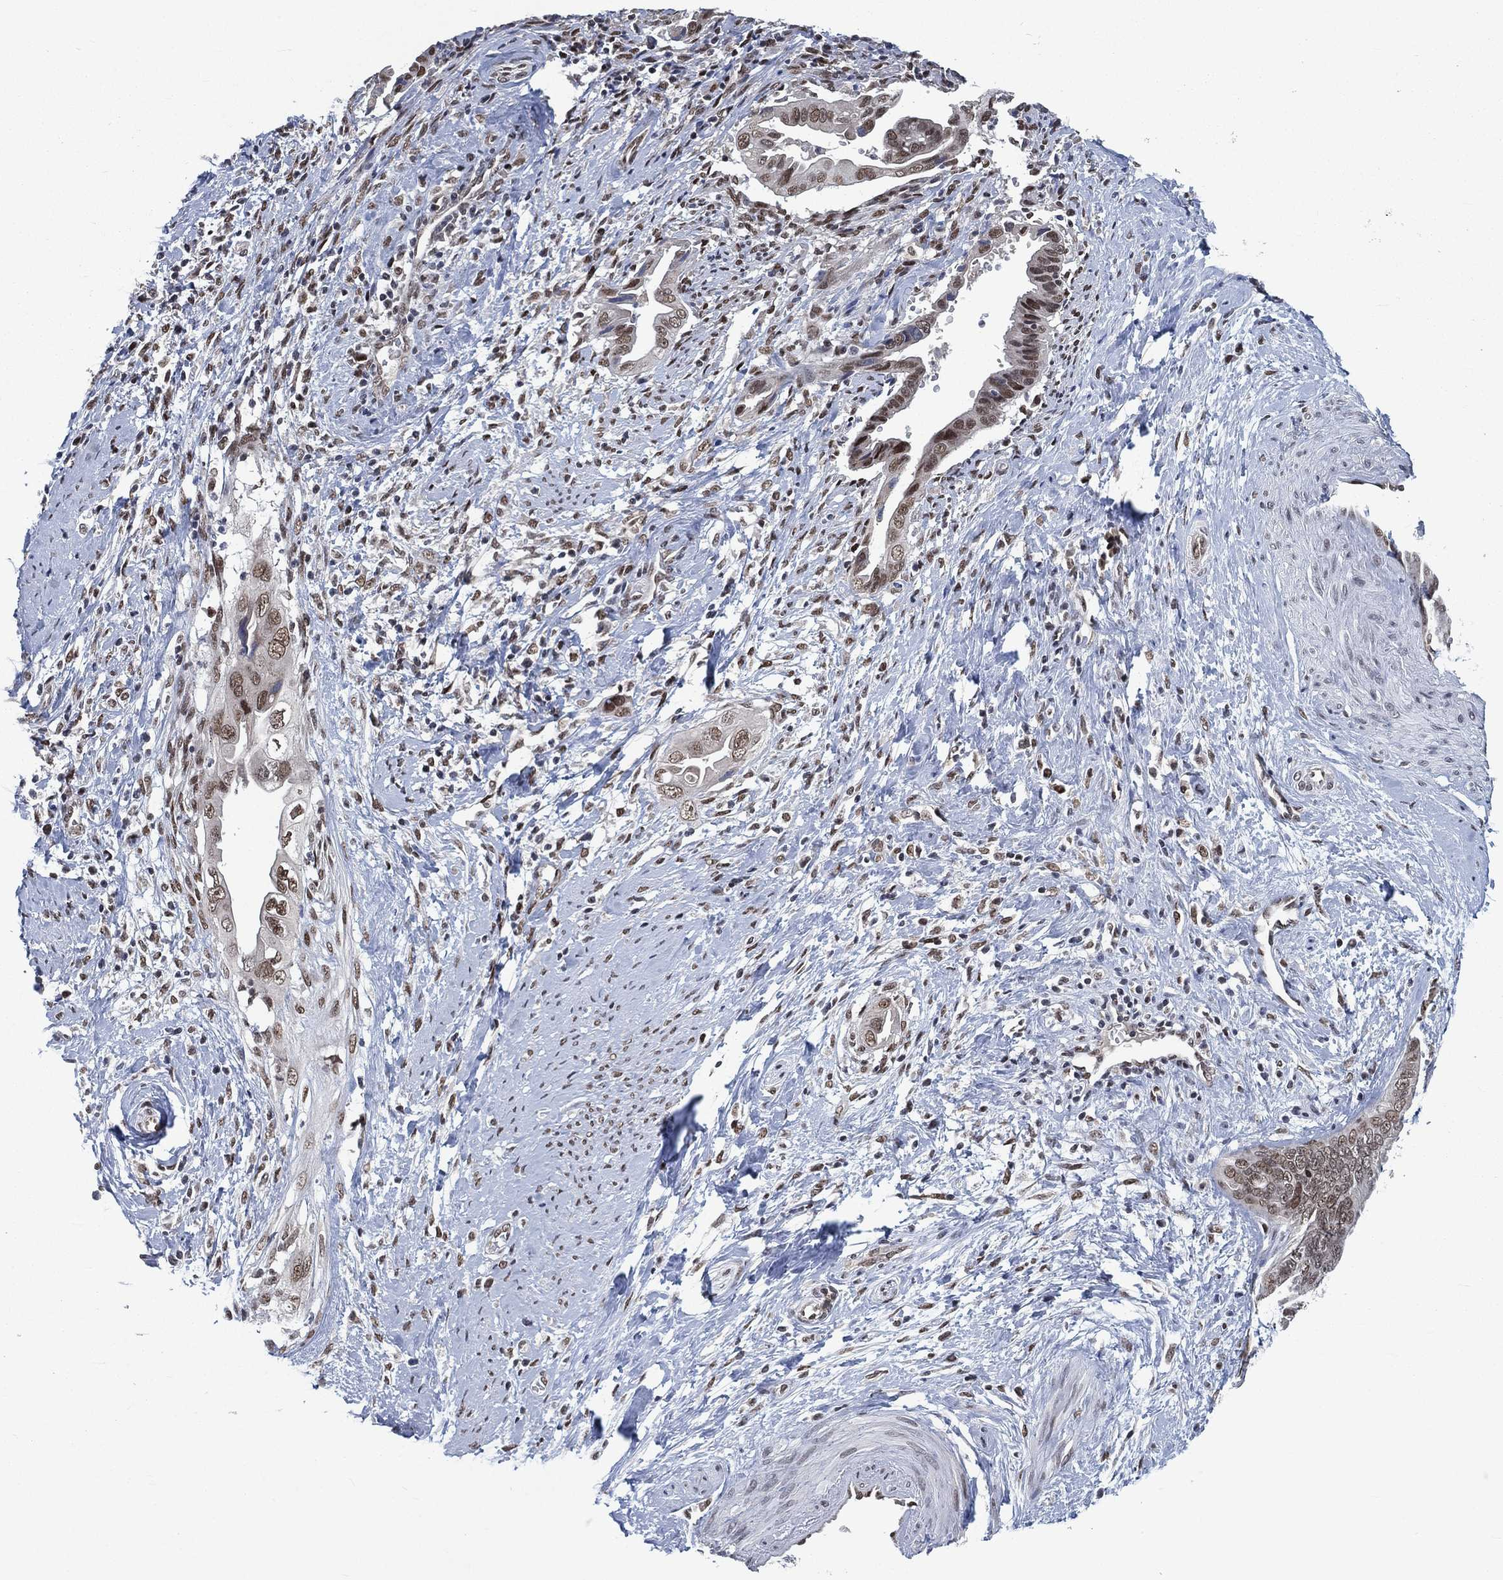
{"staining": {"intensity": "moderate", "quantity": "<25%", "location": "nuclear"}, "tissue": "cervical cancer", "cell_type": "Tumor cells", "image_type": "cancer", "snomed": [{"axis": "morphology", "description": "Adenocarcinoma, NOS"}, {"axis": "topography", "description": "Cervix"}], "caption": "Cervical adenocarcinoma stained with a protein marker shows moderate staining in tumor cells.", "gene": "YLPM1", "patient": {"sex": "female", "age": 42}}